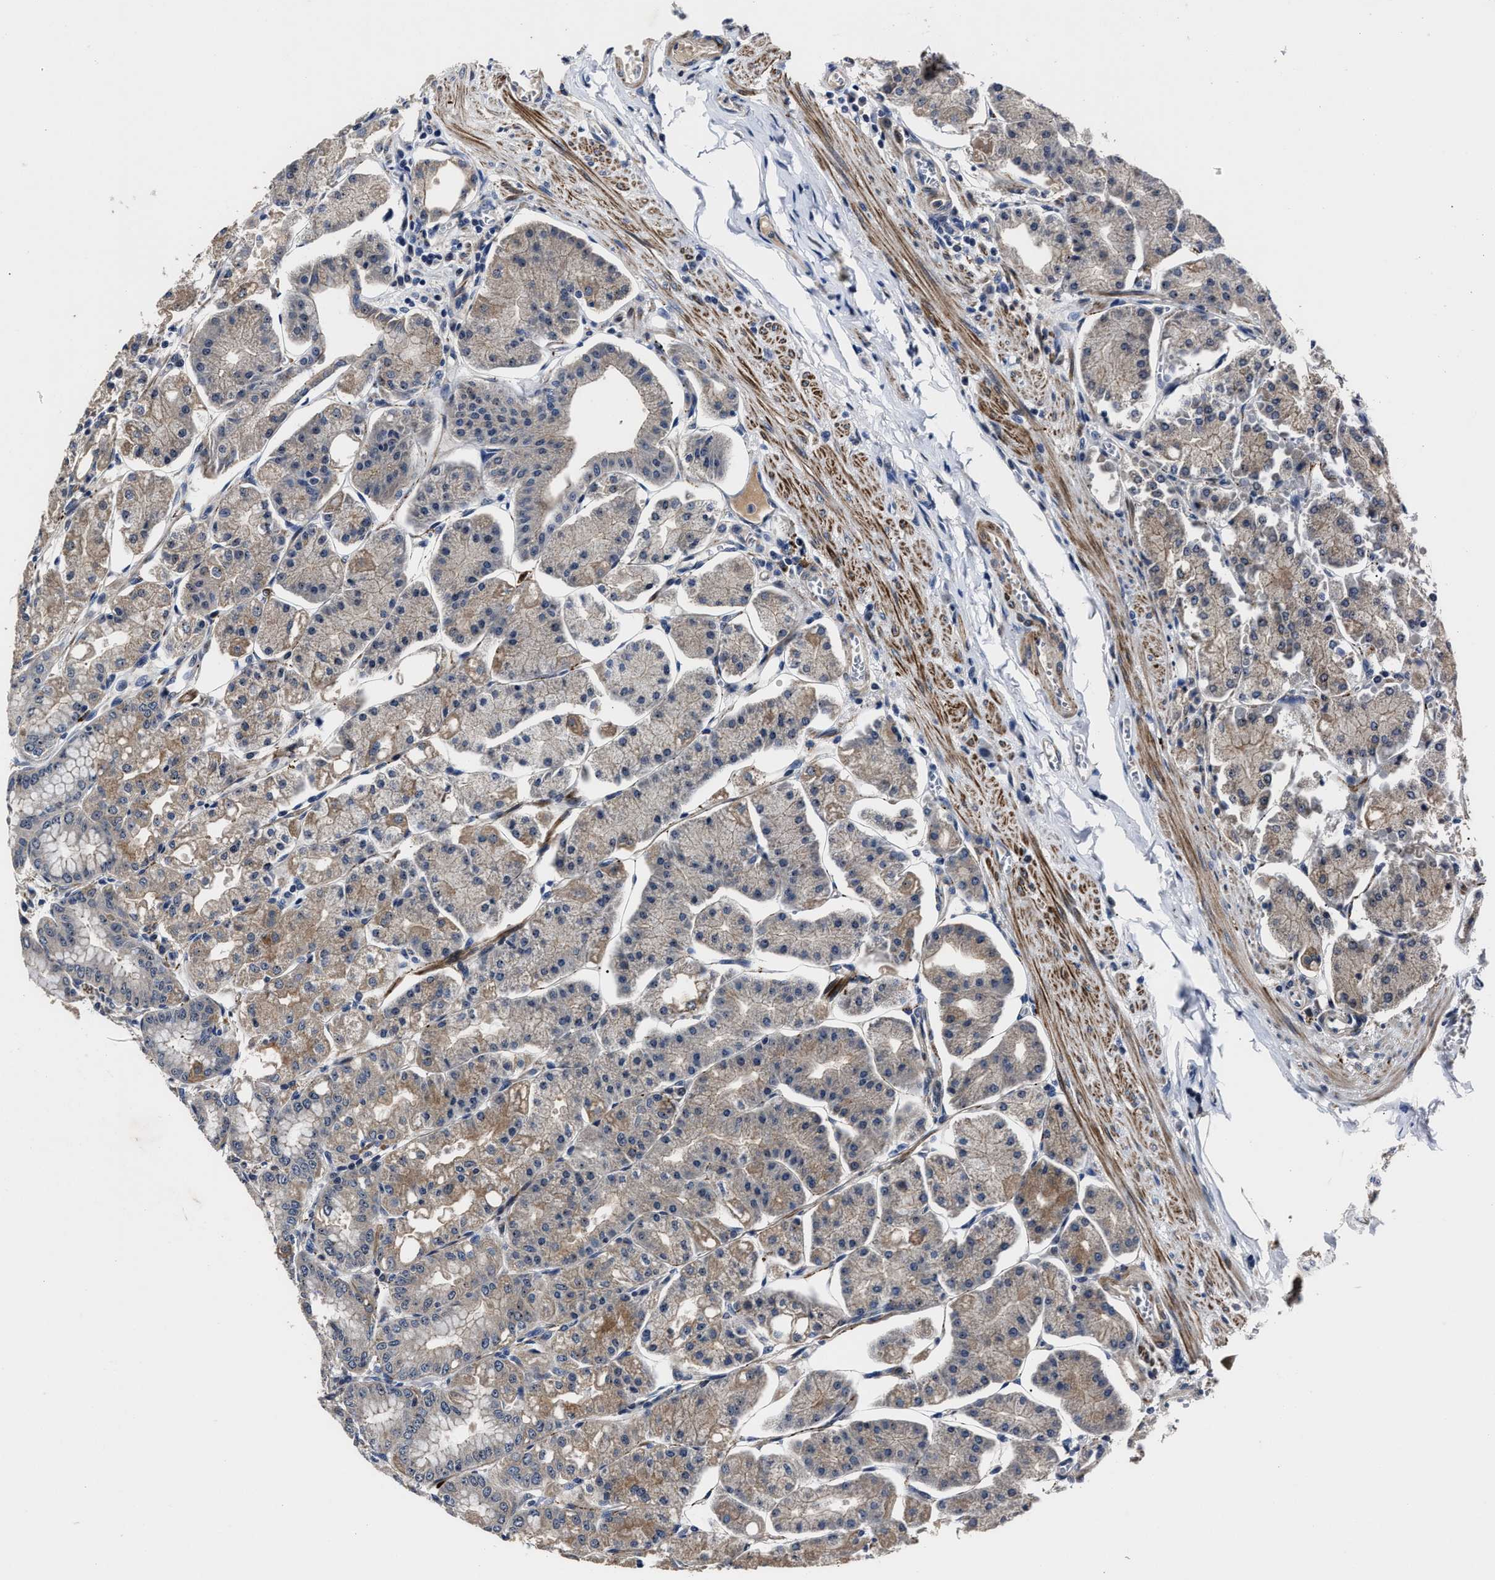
{"staining": {"intensity": "moderate", "quantity": "25%-75%", "location": "cytoplasmic/membranous"}, "tissue": "stomach", "cell_type": "Glandular cells", "image_type": "normal", "snomed": [{"axis": "morphology", "description": "Normal tissue, NOS"}, {"axis": "topography", "description": "Stomach, lower"}], "caption": "This is a photomicrograph of immunohistochemistry (IHC) staining of benign stomach, which shows moderate positivity in the cytoplasmic/membranous of glandular cells.", "gene": "RSBN1L", "patient": {"sex": "male", "age": 71}}